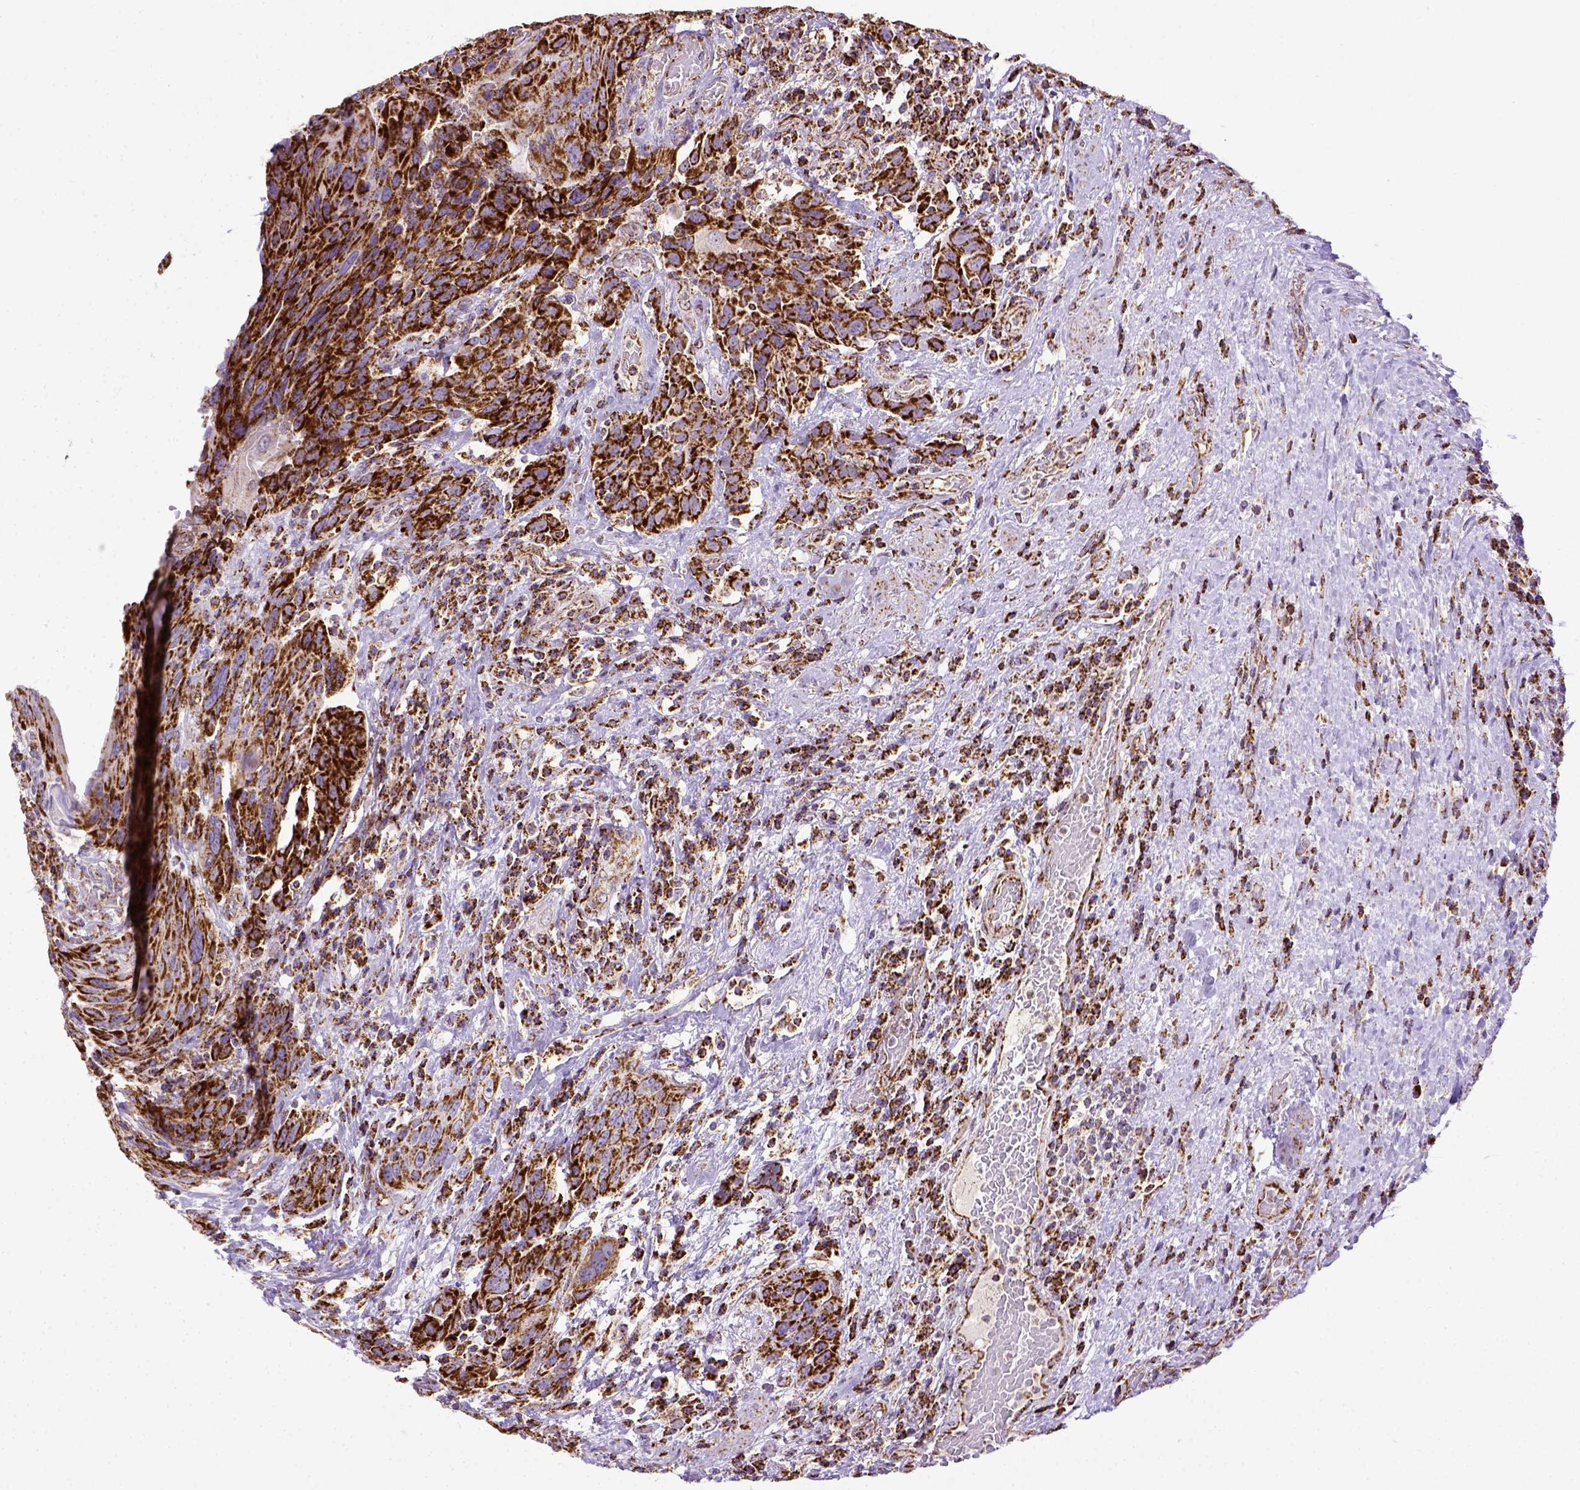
{"staining": {"intensity": "strong", "quantity": ">75%", "location": "cytoplasmic/membranous"}, "tissue": "urothelial cancer", "cell_type": "Tumor cells", "image_type": "cancer", "snomed": [{"axis": "morphology", "description": "Urothelial carcinoma, High grade"}, {"axis": "topography", "description": "Urinary bladder"}], "caption": "Protein staining of urothelial cancer tissue shows strong cytoplasmic/membranous expression in approximately >75% of tumor cells.", "gene": "MT-CO1", "patient": {"sex": "female", "age": 70}}